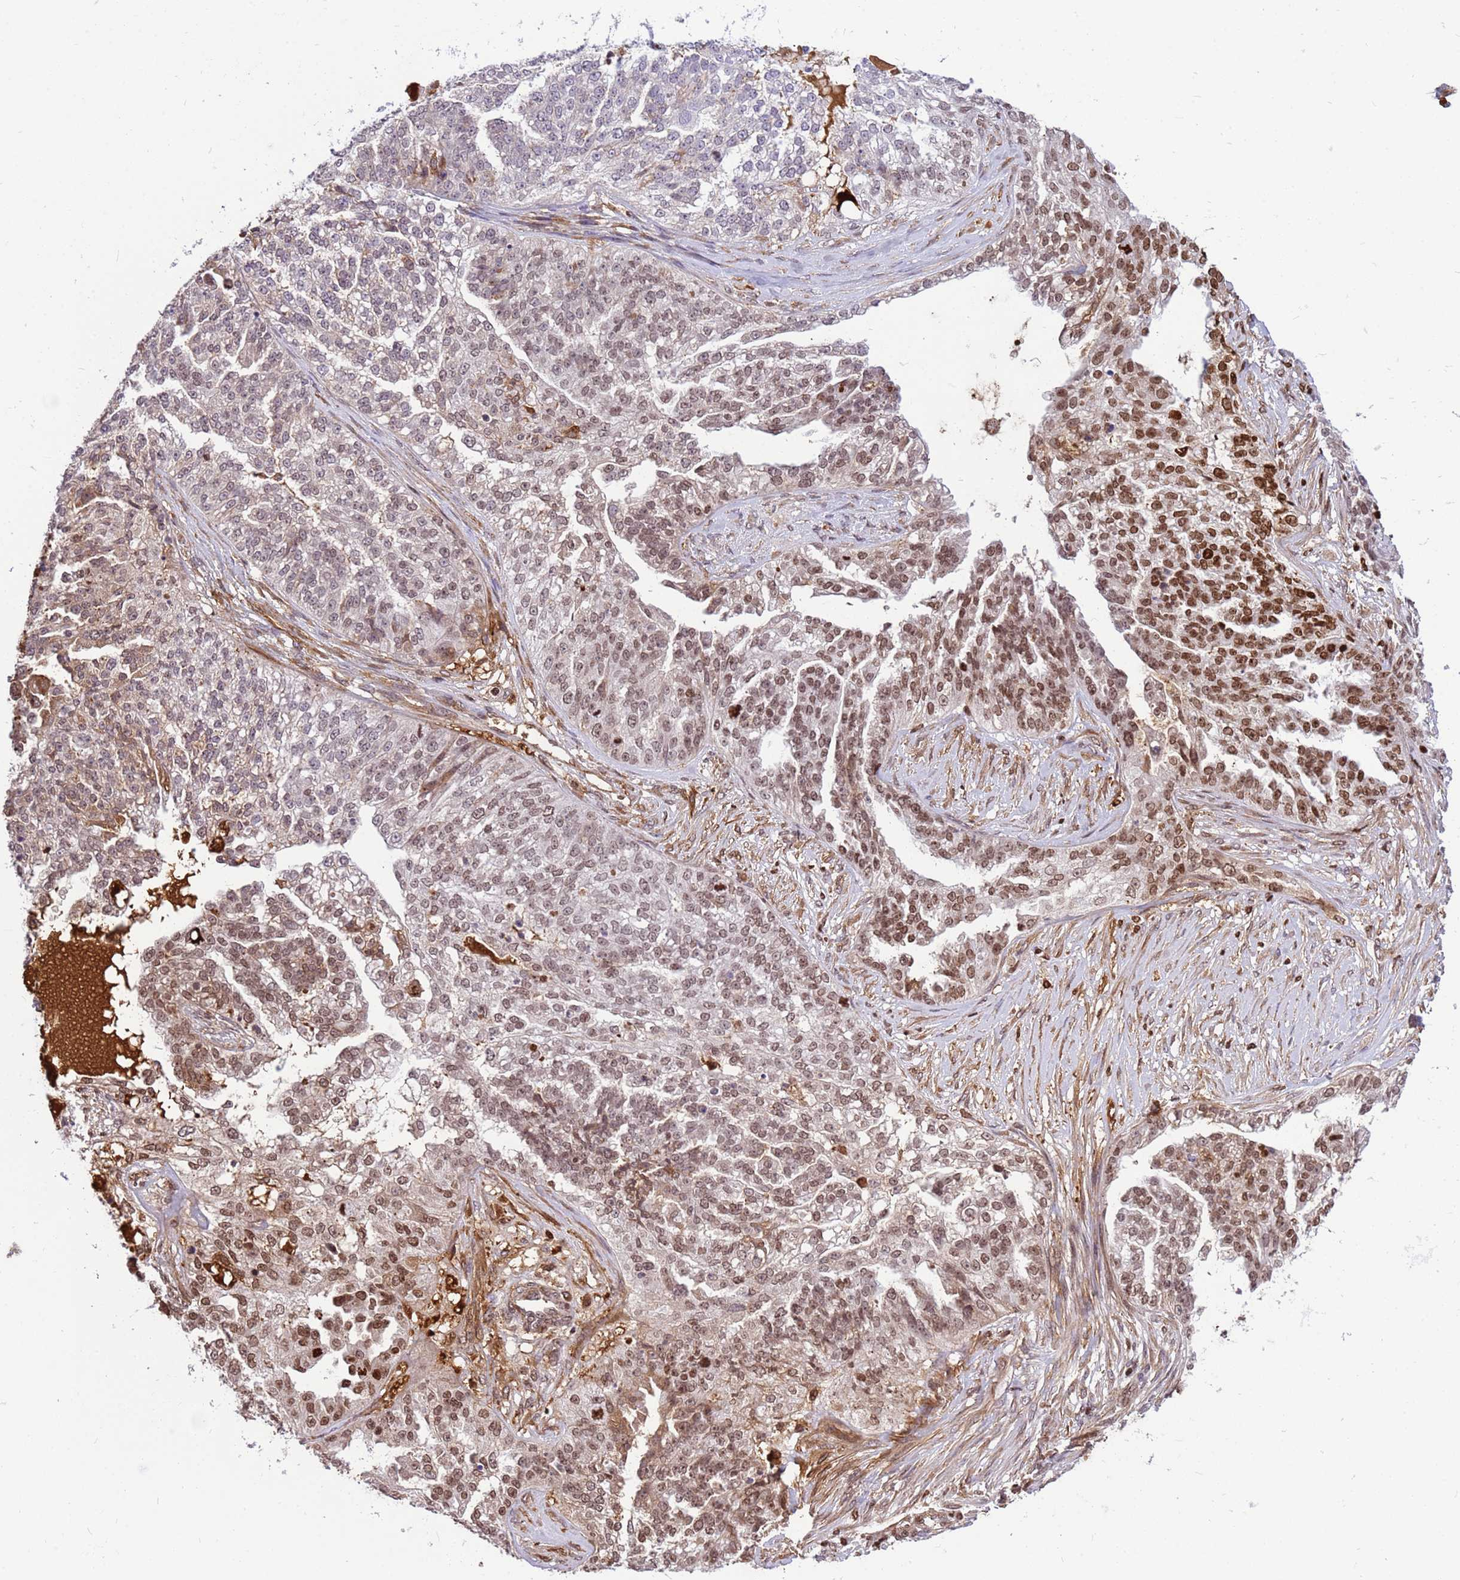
{"staining": {"intensity": "moderate", "quantity": "25%-75%", "location": "nuclear"}, "tissue": "ovarian cancer", "cell_type": "Tumor cells", "image_type": "cancer", "snomed": [{"axis": "morphology", "description": "Cystadenocarcinoma, serous, NOS"}, {"axis": "topography", "description": "Ovary"}], "caption": "Tumor cells exhibit moderate nuclear staining in about 25%-75% of cells in serous cystadenocarcinoma (ovarian).", "gene": "ORM1", "patient": {"sex": "female", "age": 58}}